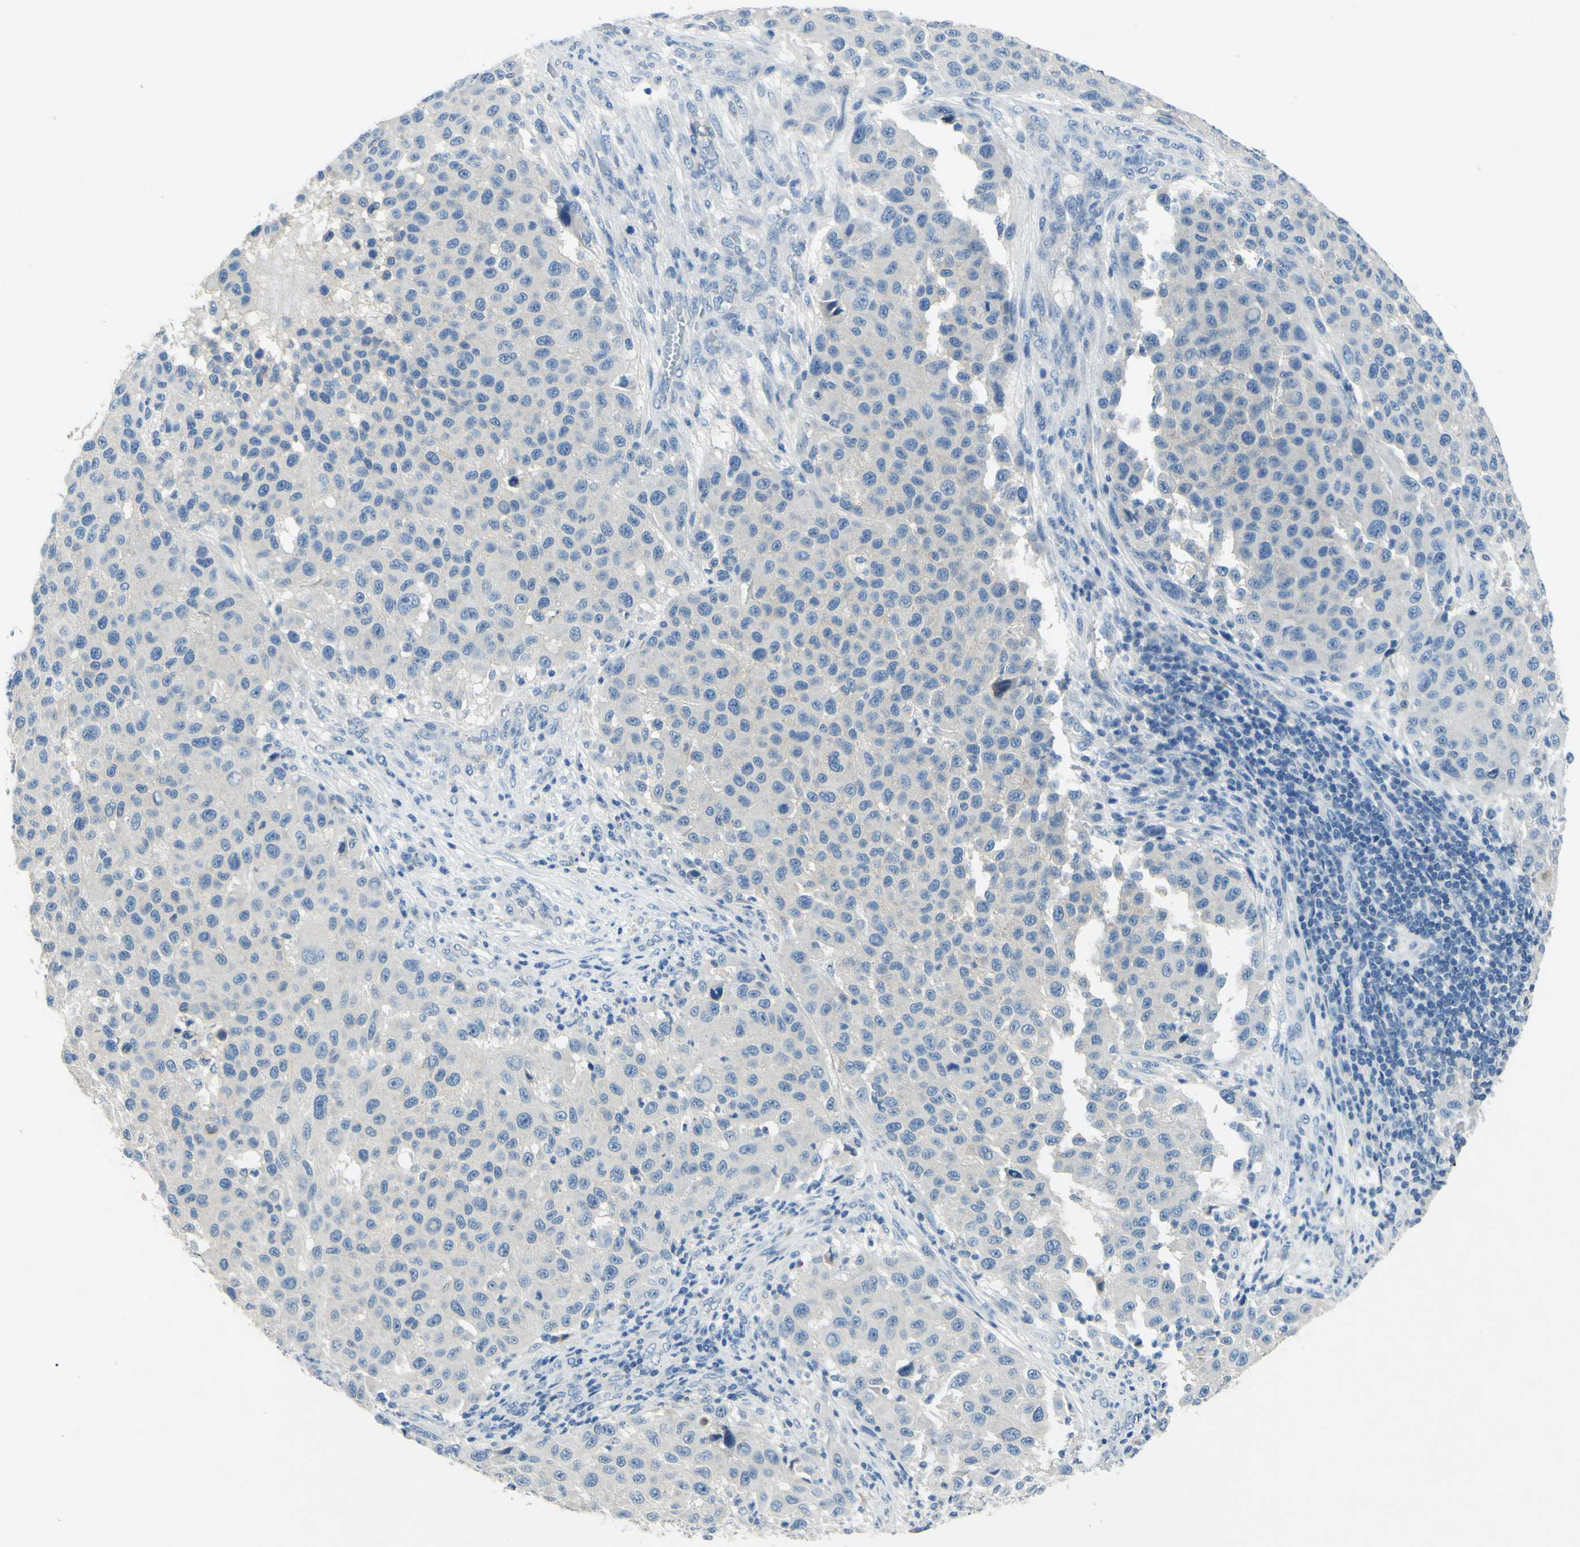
{"staining": {"intensity": "negative", "quantity": "none", "location": "none"}, "tissue": "melanoma", "cell_type": "Tumor cells", "image_type": "cancer", "snomed": [{"axis": "morphology", "description": "Malignant melanoma, Metastatic site"}, {"axis": "topography", "description": "Lymph node"}], "caption": "This histopathology image is of malignant melanoma (metastatic site) stained with IHC to label a protein in brown with the nuclei are counter-stained blue. There is no positivity in tumor cells.", "gene": "CDH10", "patient": {"sex": "male", "age": 61}}